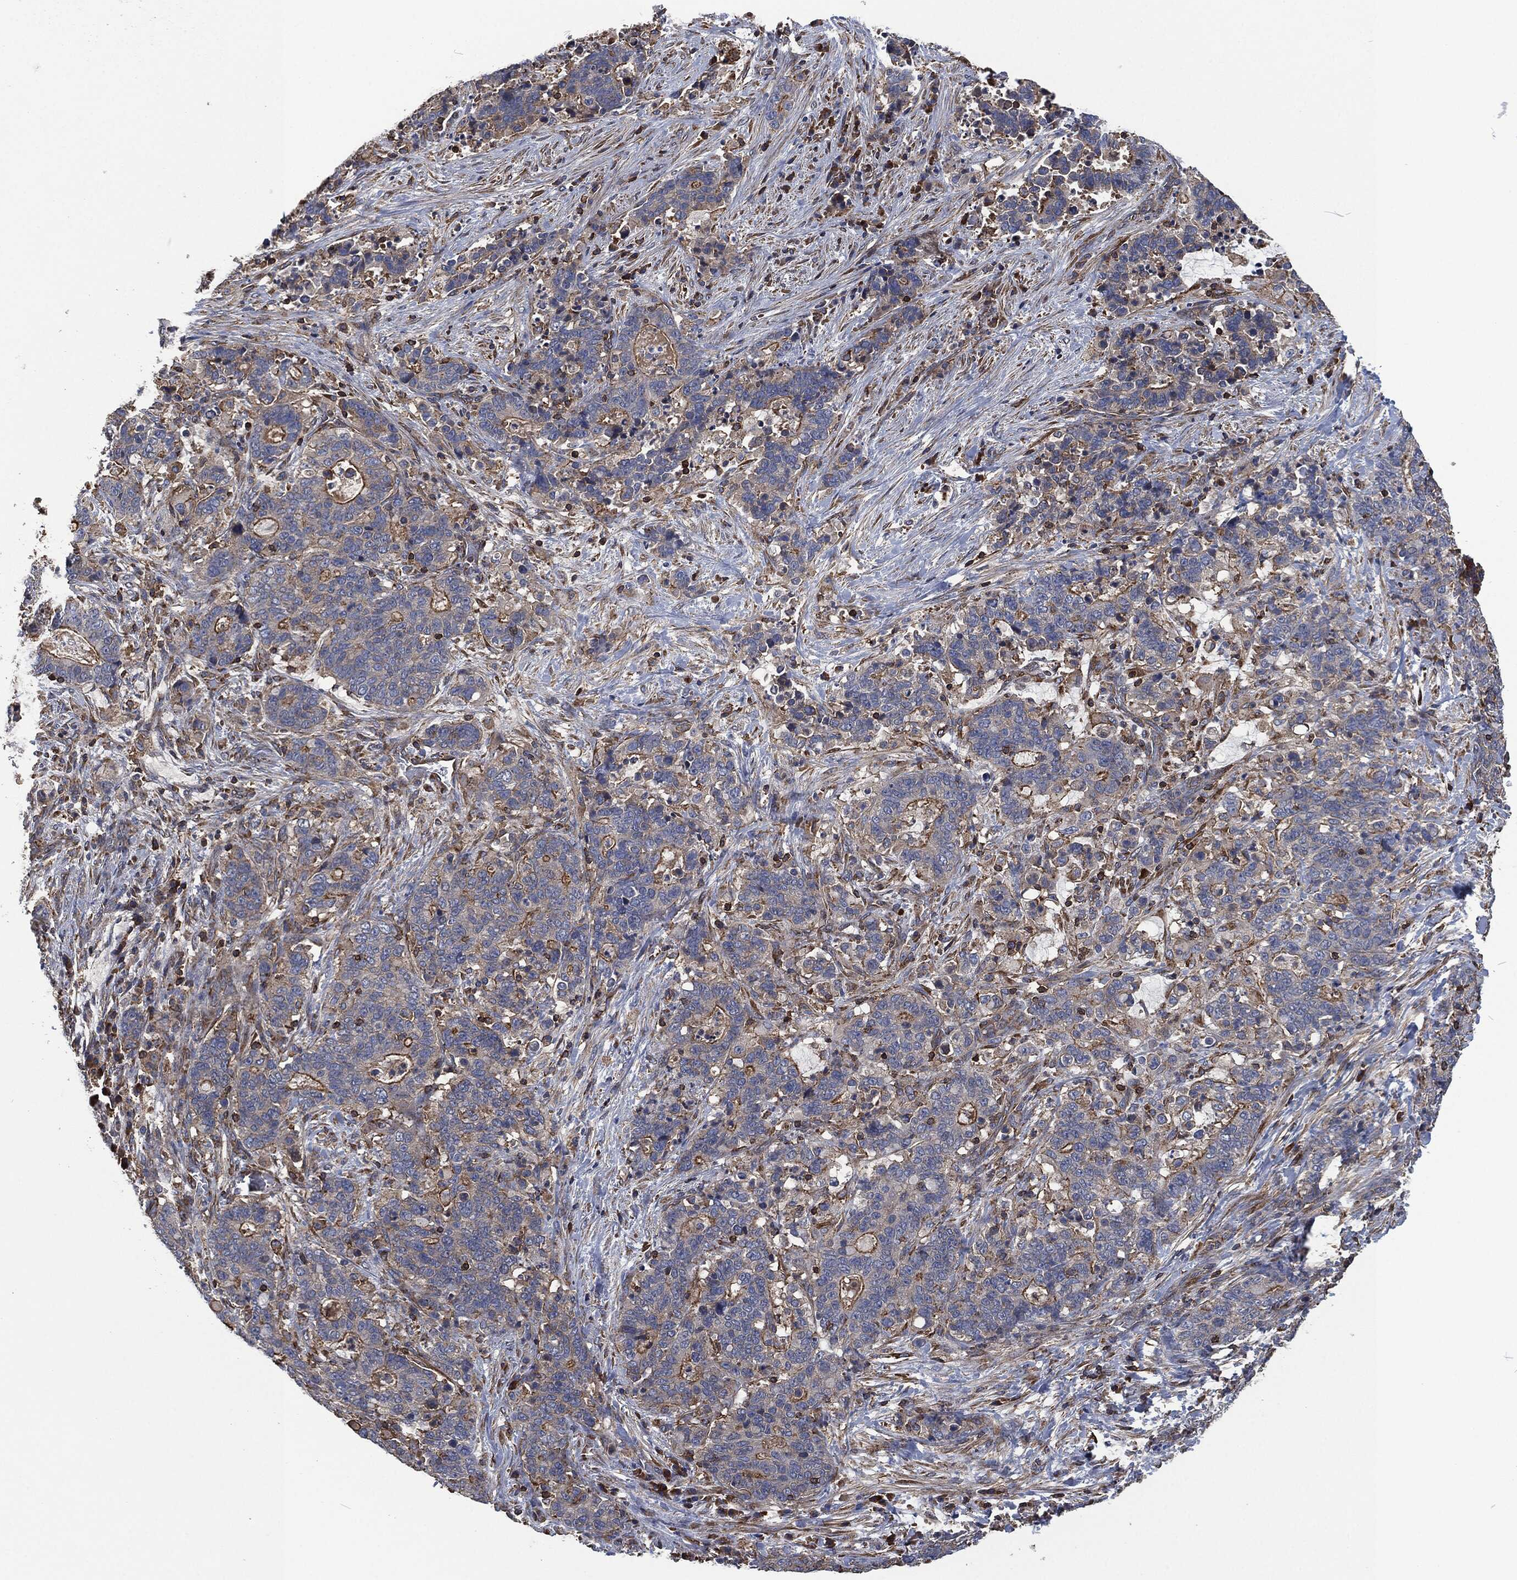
{"staining": {"intensity": "strong", "quantity": "<25%", "location": "cytoplasmic/membranous"}, "tissue": "stomach cancer", "cell_type": "Tumor cells", "image_type": "cancer", "snomed": [{"axis": "morphology", "description": "Normal tissue, NOS"}, {"axis": "morphology", "description": "Adenocarcinoma, NOS"}, {"axis": "topography", "description": "Stomach"}], "caption": "Brown immunohistochemical staining in stomach adenocarcinoma displays strong cytoplasmic/membranous positivity in about <25% of tumor cells. (DAB IHC, brown staining for protein, blue staining for nuclei).", "gene": "LGALS9", "patient": {"sex": "female", "age": 64}}